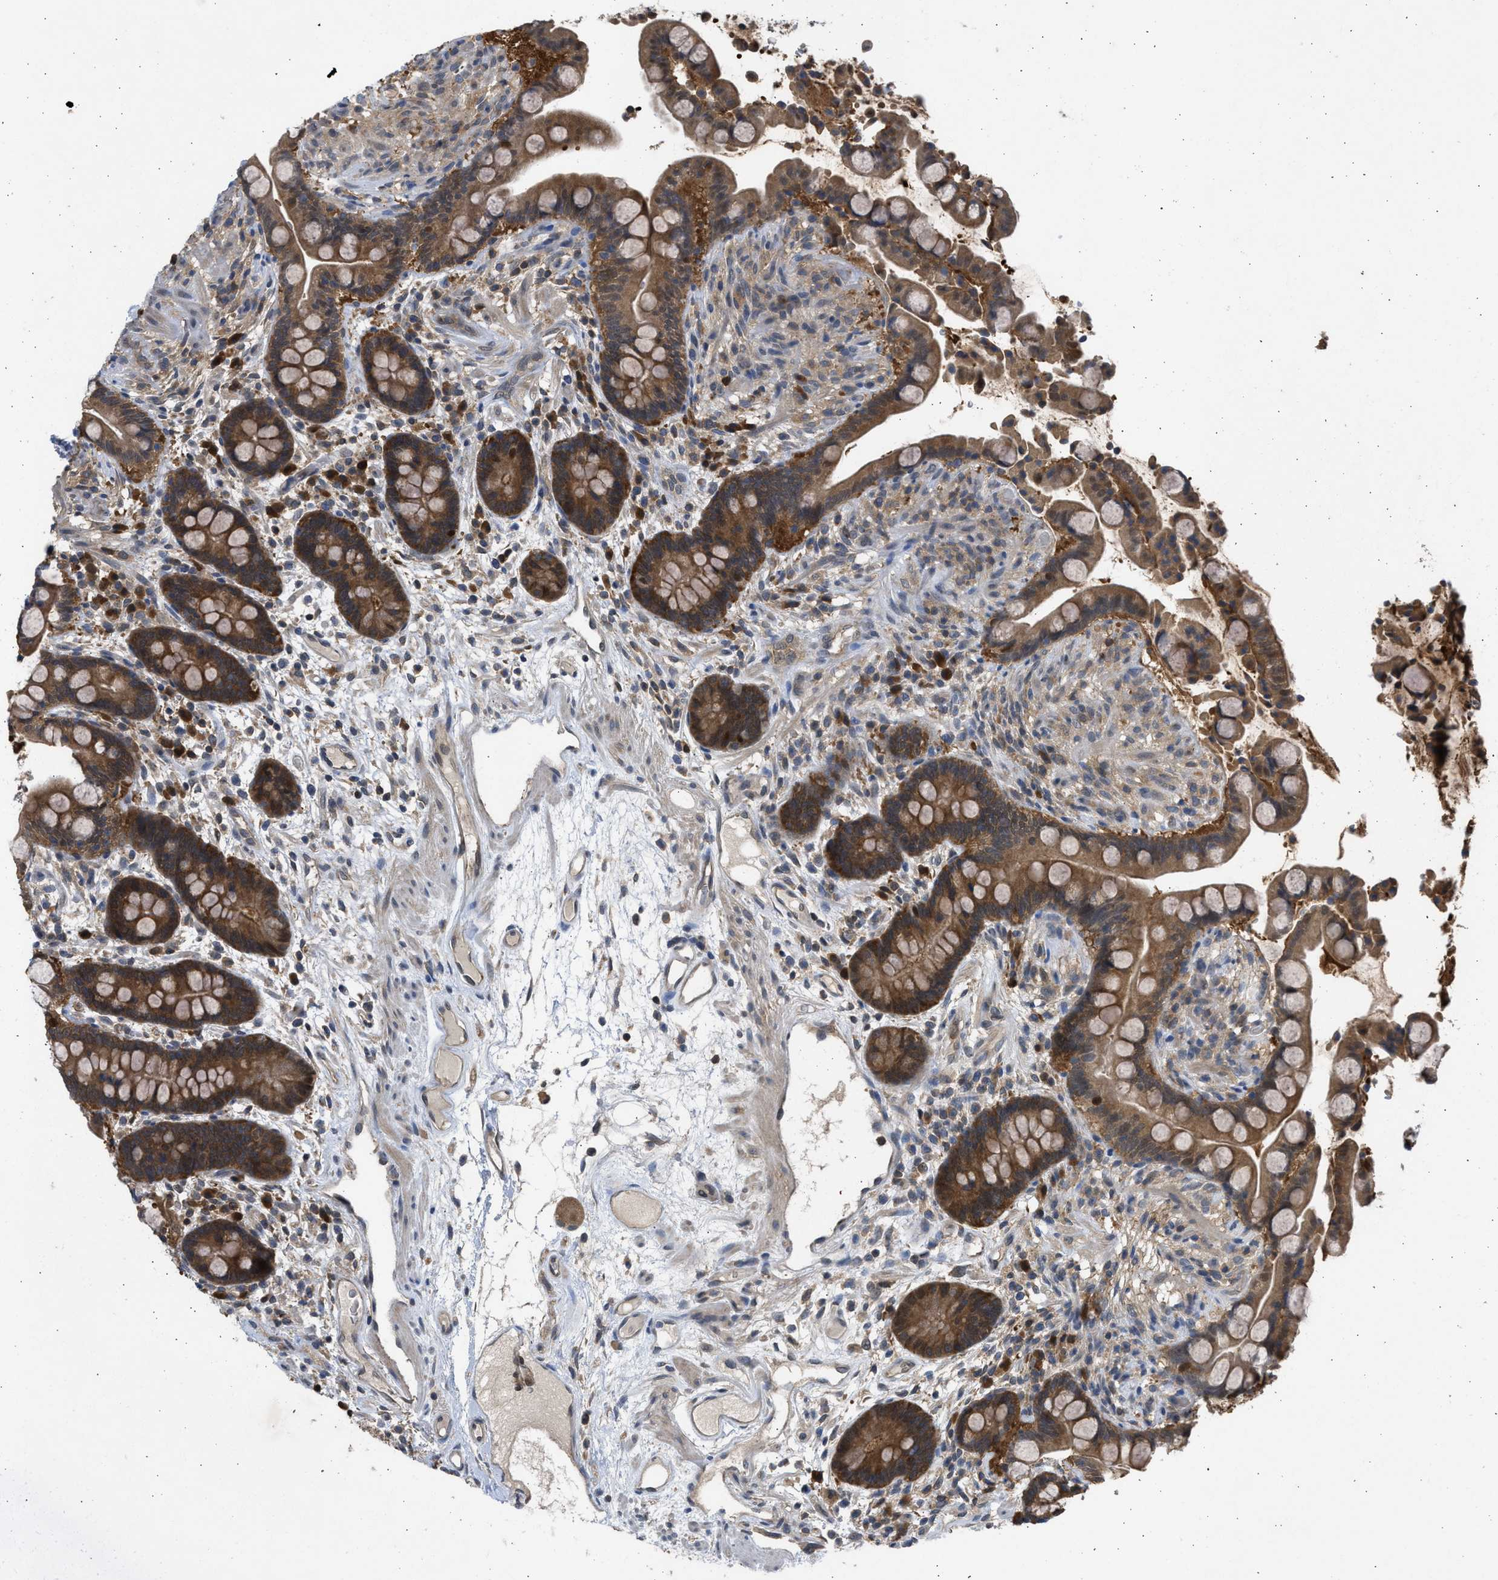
{"staining": {"intensity": "weak", "quantity": ">75%", "location": "cytoplasmic/membranous"}, "tissue": "colon", "cell_type": "Endothelial cells", "image_type": "normal", "snomed": [{"axis": "morphology", "description": "Normal tissue, NOS"}, {"axis": "topography", "description": "Colon"}], "caption": "Approximately >75% of endothelial cells in normal human colon display weak cytoplasmic/membranous protein expression as visualized by brown immunohistochemical staining.", "gene": "MAPK7", "patient": {"sex": "male", "age": 73}}